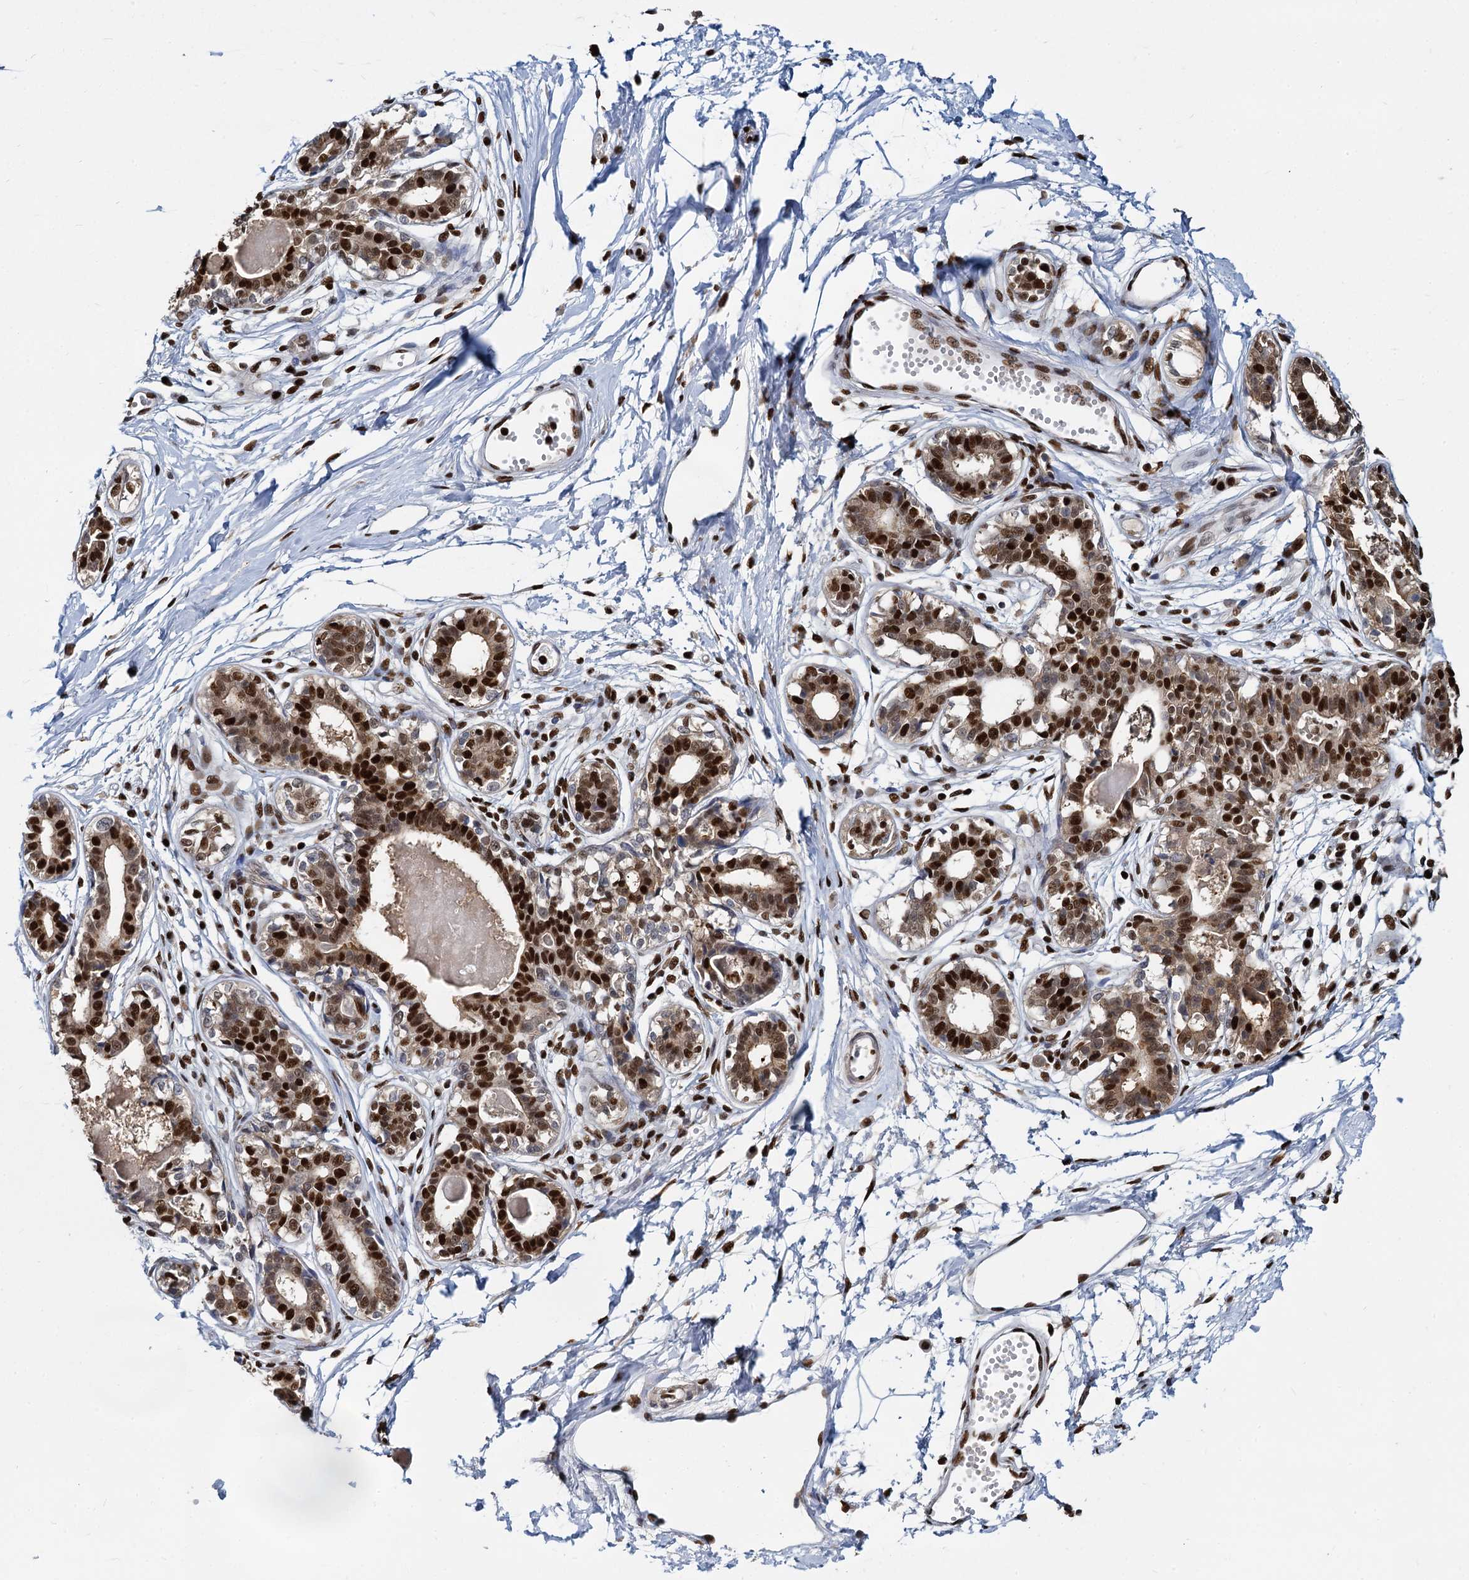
{"staining": {"intensity": "strong", "quantity": ">75%", "location": "nuclear"}, "tissue": "breast", "cell_type": "Adipocytes", "image_type": "normal", "snomed": [{"axis": "morphology", "description": "Normal tissue, NOS"}, {"axis": "topography", "description": "Breast"}], "caption": "Immunohistochemical staining of normal human breast demonstrates high levels of strong nuclear positivity in approximately >75% of adipocytes. The protein is stained brown, and the nuclei are stained in blue (DAB (3,3'-diaminobenzidine) IHC with brightfield microscopy, high magnification).", "gene": "DCPS", "patient": {"sex": "female", "age": 45}}